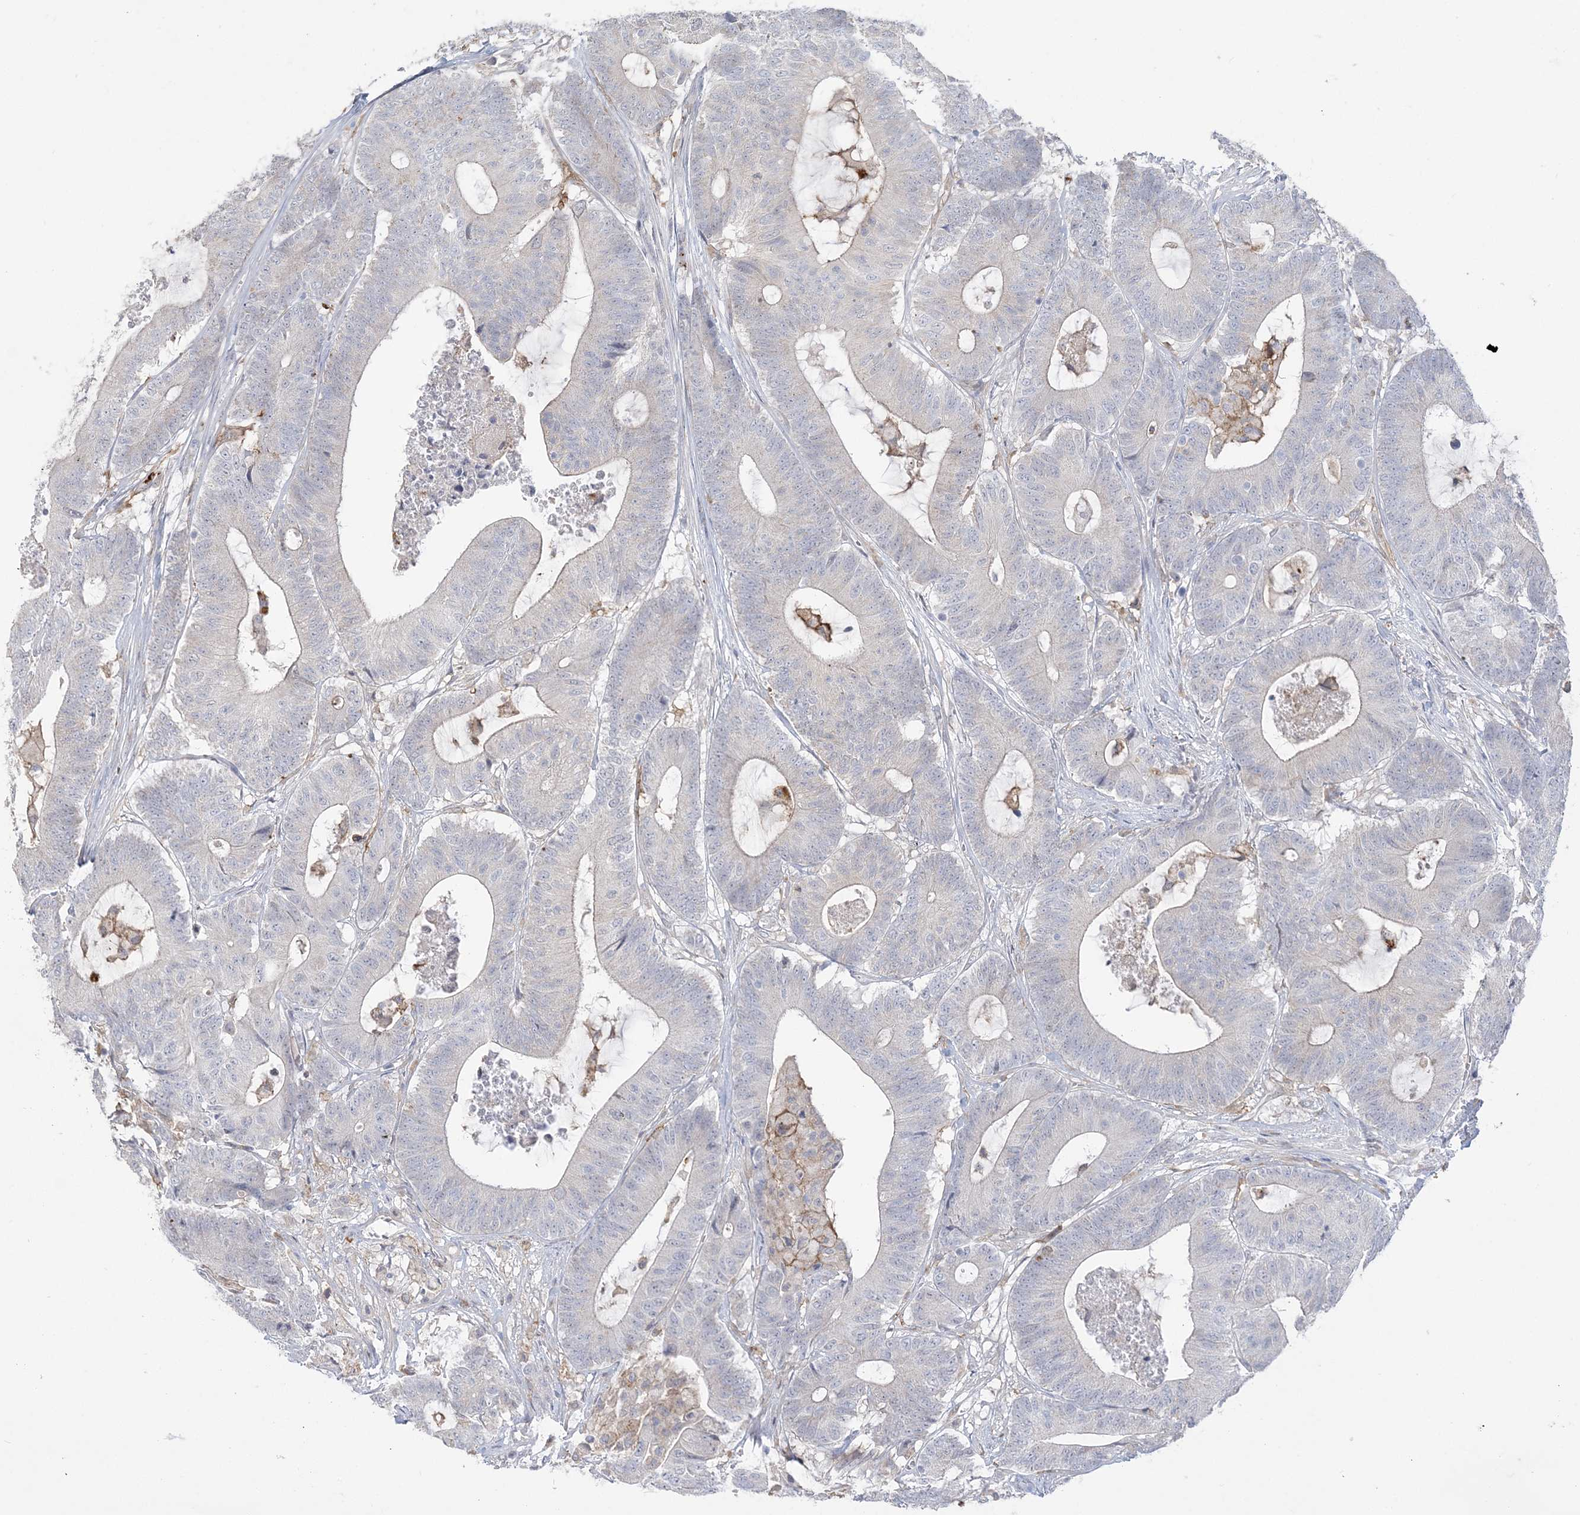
{"staining": {"intensity": "negative", "quantity": "none", "location": "none"}, "tissue": "colorectal cancer", "cell_type": "Tumor cells", "image_type": "cancer", "snomed": [{"axis": "morphology", "description": "Adenocarcinoma, NOS"}, {"axis": "topography", "description": "Colon"}], "caption": "Human colorectal adenocarcinoma stained for a protein using immunohistochemistry exhibits no positivity in tumor cells.", "gene": "HAAO", "patient": {"sex": "female", "age": 84}}